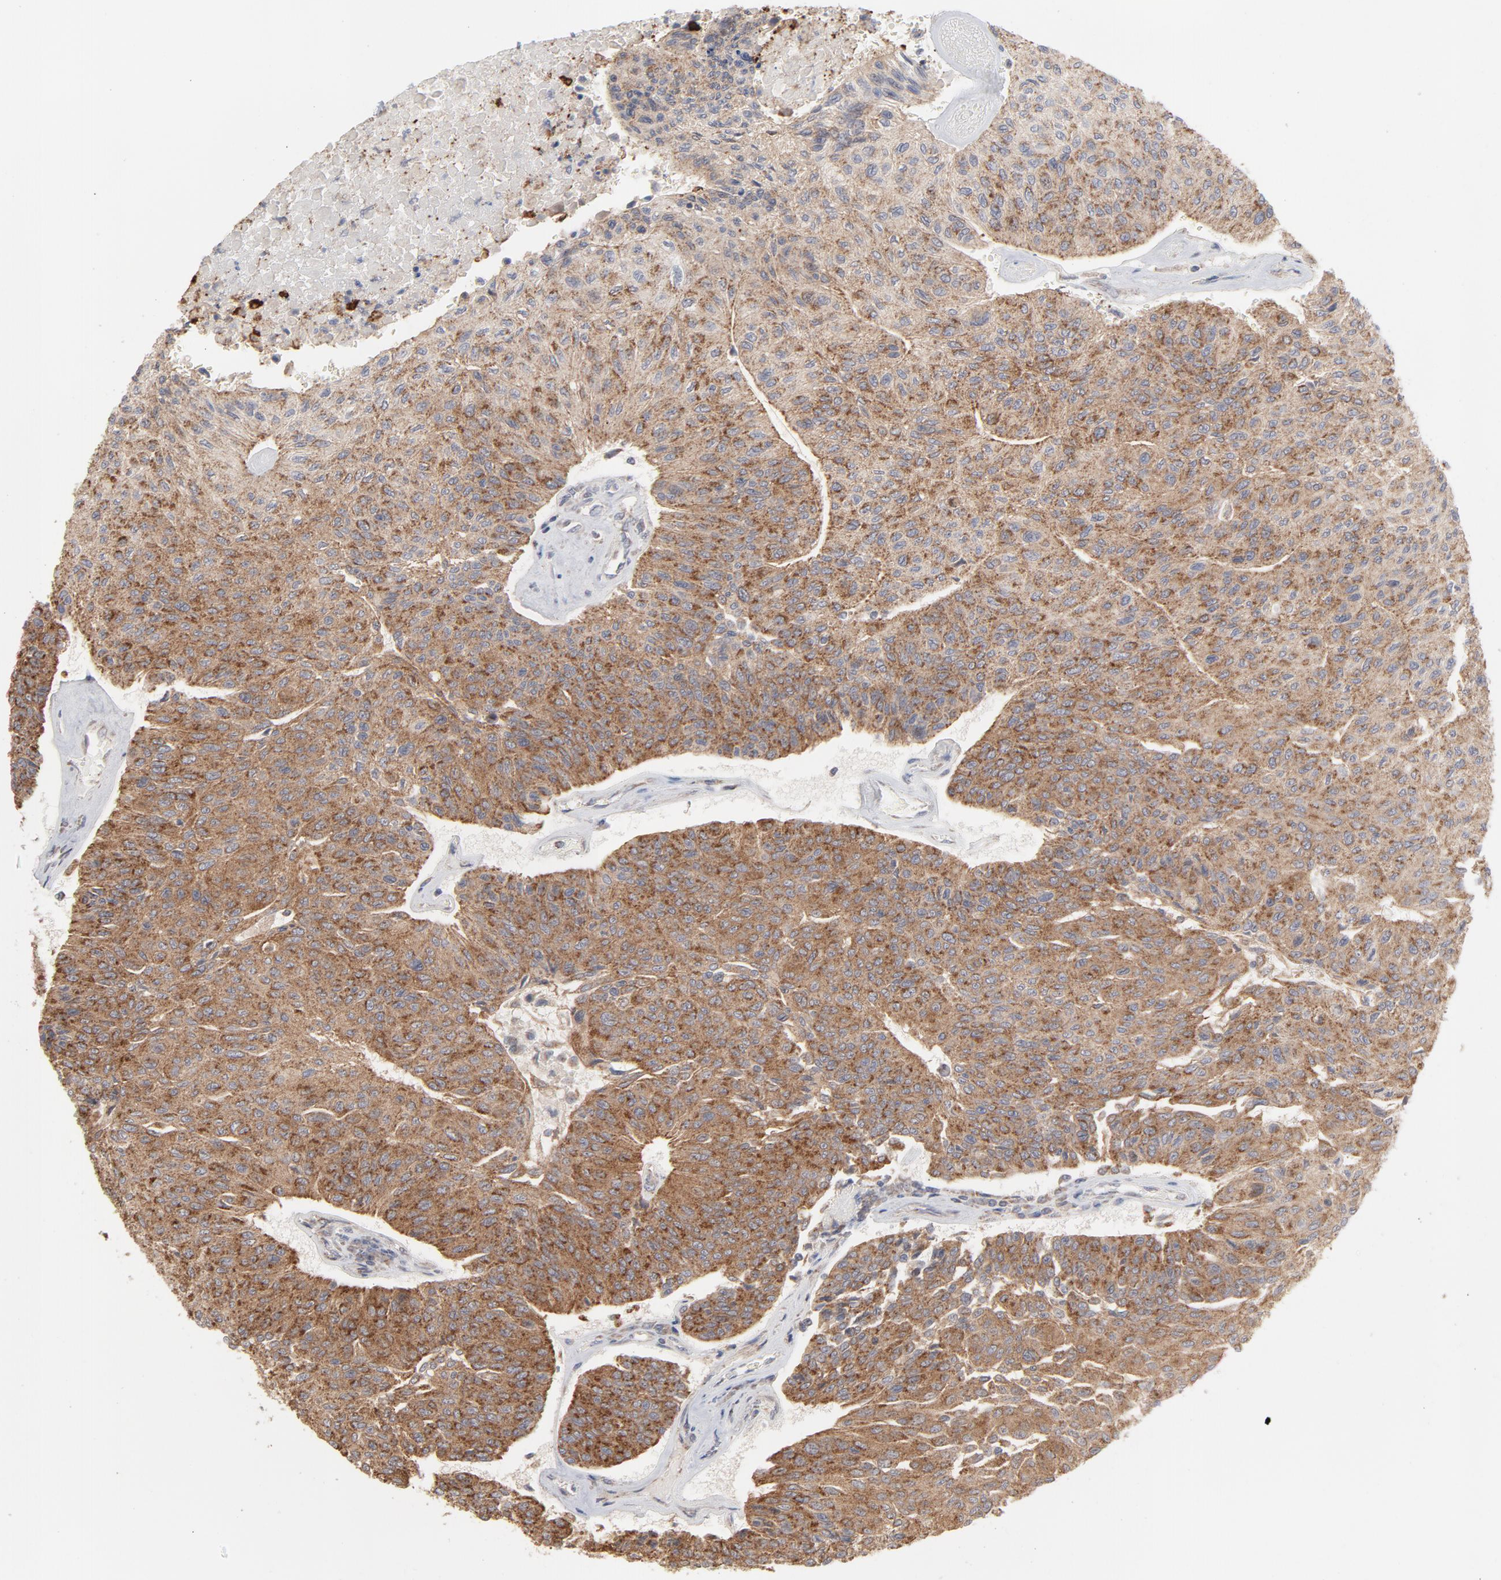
{"staining": {"intensity": "moderate", "quantity": ">75%", "location": "cytoplasmic/membranous"}, "tissue": "urothelial cancer", "cell_type": "Tumor cells", "image_type": "cancer", "snomed": [{"axis": "morphology", "description": "Urothelial carcinoma, High grade"}, {"axis": "topography", "description": "Urinary bladder"}], "caption": "Protein staining reveals moderate cytoplasmic/membranous positivity in approximately >75% of tumor cells in urothelial cancer. (DAB = brown stain, brightfield microscopy at high magnification).", "gene": "PPFIBP2", "patient": {"sex": "male", "age": 66}}